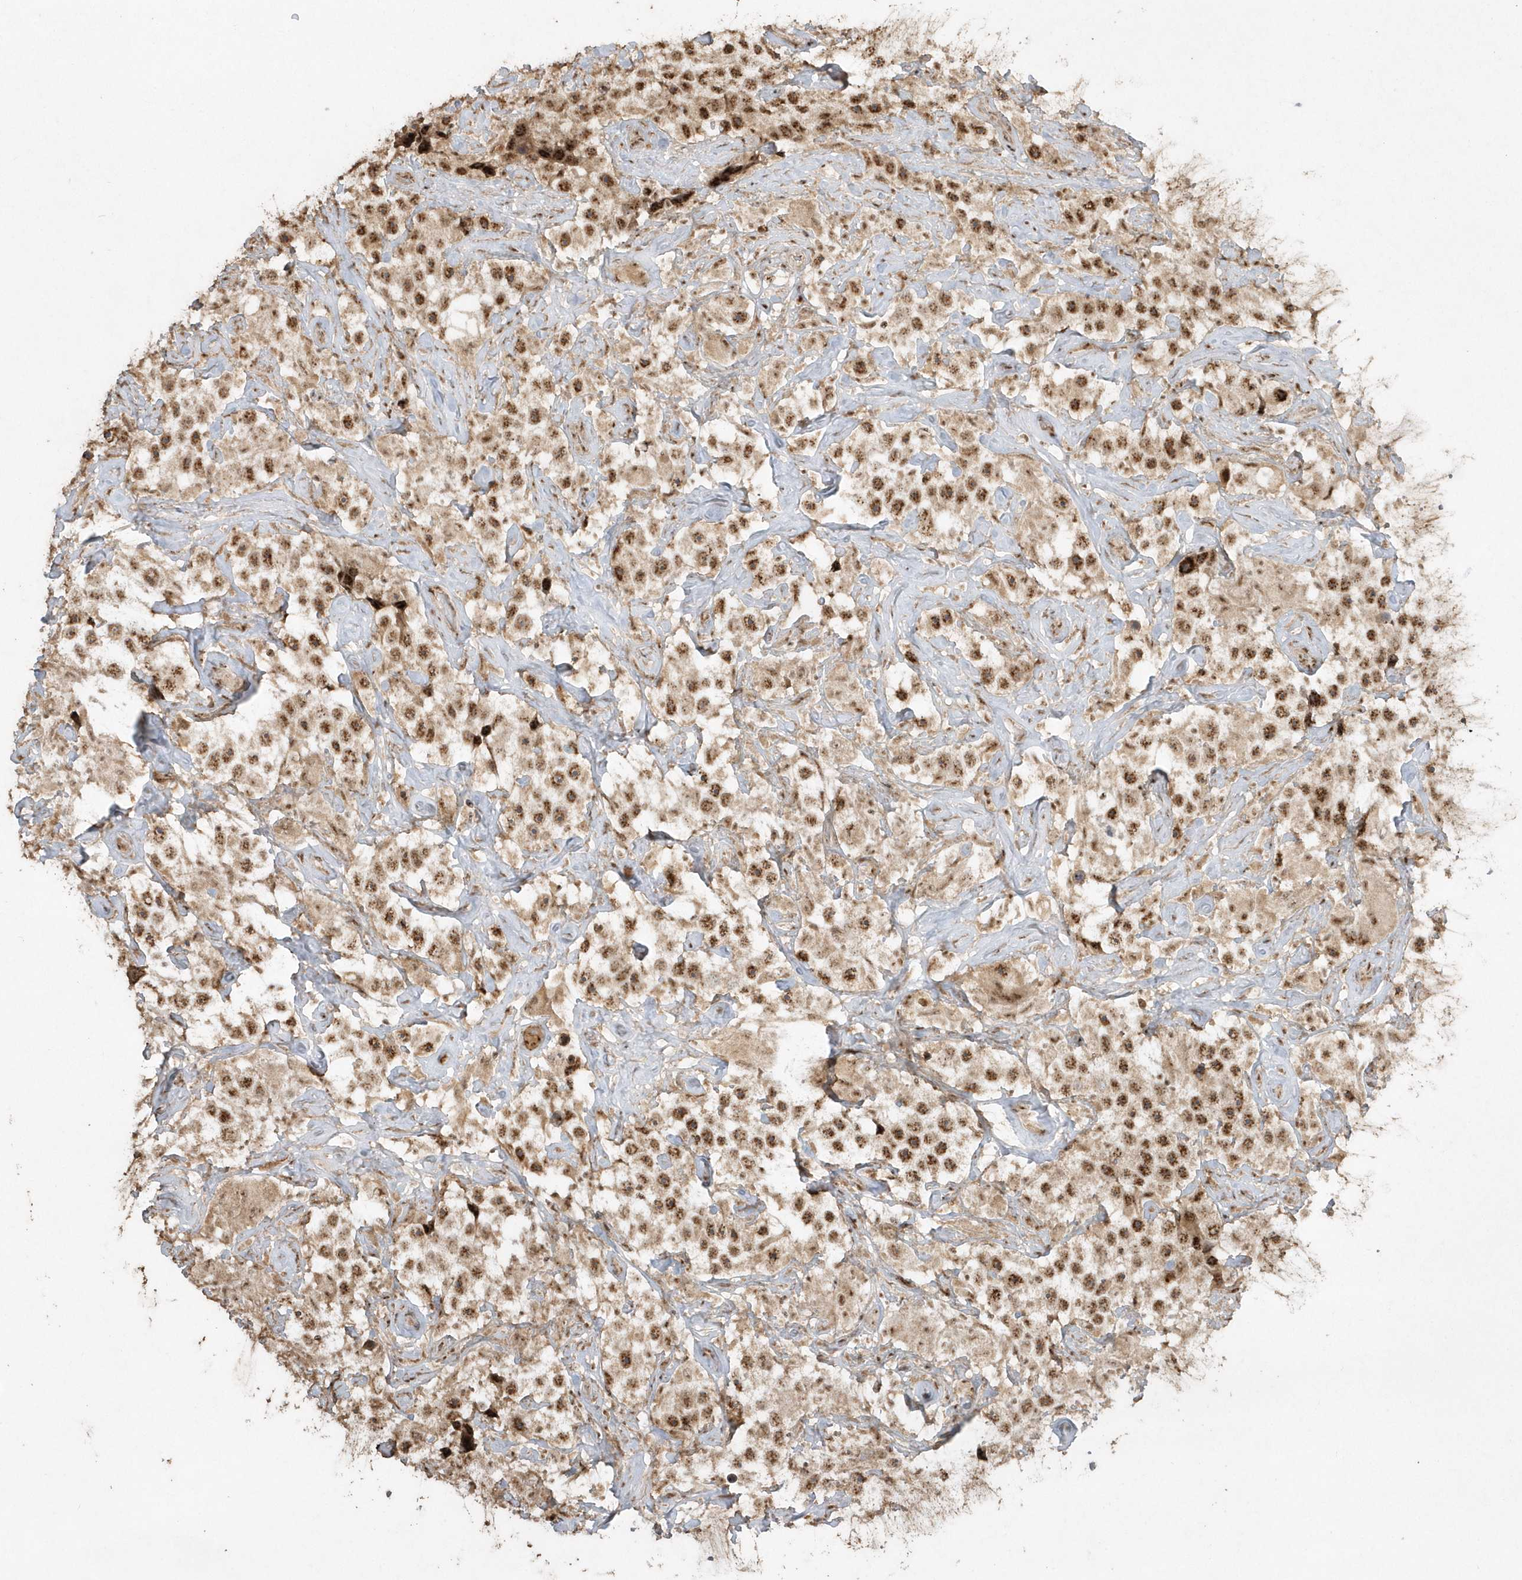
{"staining": {"intensity": "strong", "quantity": ">75%", "location": "cytoplasmic/membranous,nuclear"}, "tissue": "testis cancer", "cell_type": "Tumor cells", "image_type": "cancer", "snomed": [{"axis": "morphology", "description": "Seminoma, NOS"}, {"axis": "topography", "description": "Testis"}], "caption": "Immunohistochemistry (IHC) (DAB) staining of human testis cancer (seminoma) demonstrates strong cytoplasmic/membranous and nuclear protein expression in approximately >75% of tumor cells. The staining is performed using DAB brown chromogen to label protein expression. The nuclei are counter-stained blue using hematoxylin.", "gene": "POLR3B", "patient": {"sex": "male", "age": 49}}